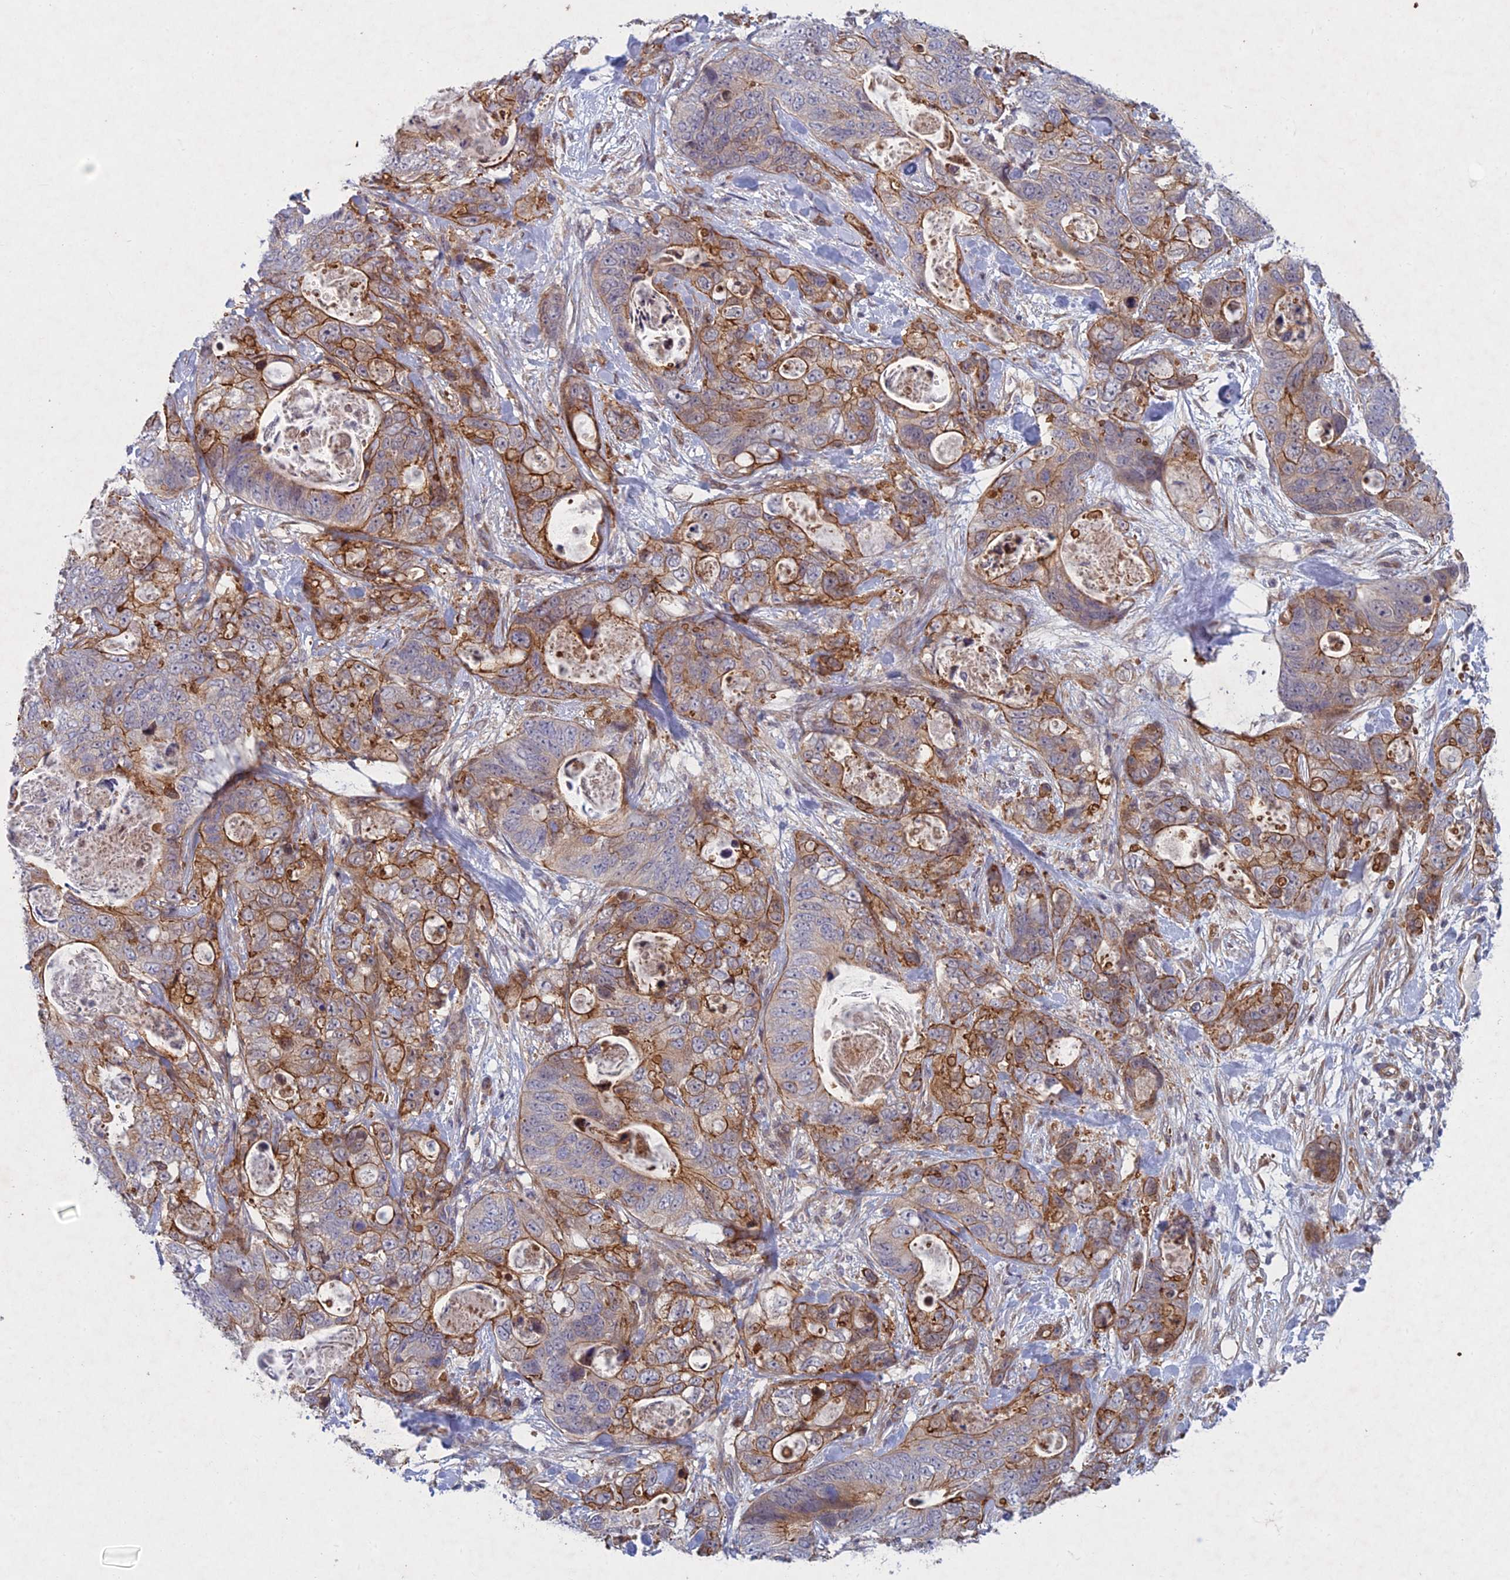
{"staining": {"intensity": "moderate", "quantity": "25%-75%", "location": "cytoplasmic/membranous"}, "tissue": "stomach cancer", "cell_type": "Tumor cells", "image_type": "cancer", "snomed": [{"axis": "morphology", "description": "Normal tissue, NOS"}, {"axis": "morphology", "description": "Adenocarcinoma, NOS"}, {"axis": "topography", "description": "Stomach"}], "caption": "Immunohistochemistry histopathology image of human adenocarcinoma (stomach) stained for a protein (brown), which displays medium levels of moderate cytoplasmic/membranous staining in about 25%-75% of tumor cells.", "gene": "PTHLH", "patient": {"sex": "female", "age": 89}}